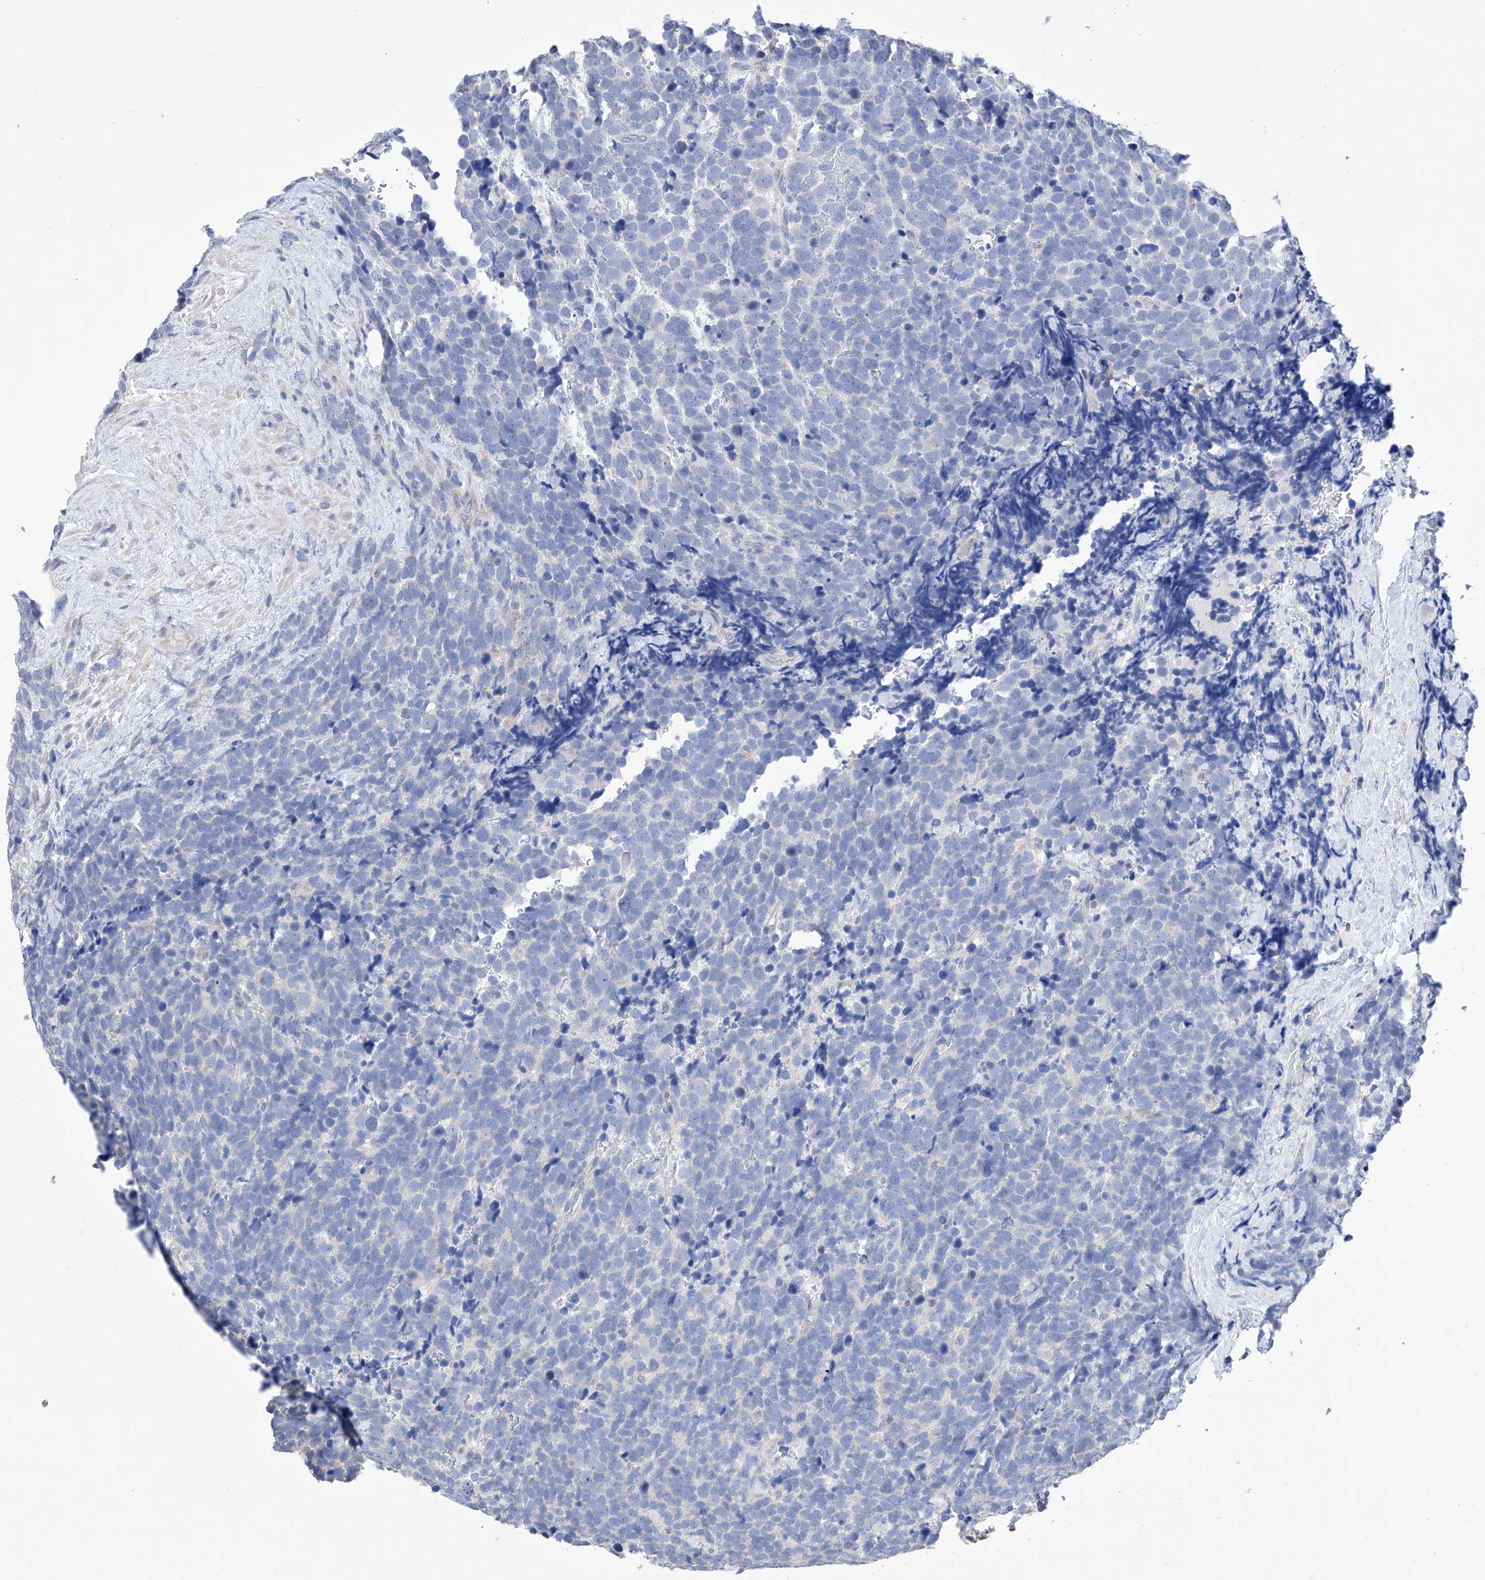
{"staining": {"intensity": "negative", "quantity": "none", "location": "none"}, "tissue": "urothelial cancer", "cell_type": "Tumor cells", "image_type": "cancer", "snomed": [{"axis": "morphology", "description": "Urothelial carcinoma, High grade"}, {"axis": "topography", "description": "Urinary bladder"}], "caption": "A high-resolution micrograph shows immunohistochemistry staining of high-grade urothelial carcinoma, which shows no significant staining in tumor cells.", "gene": "AFG1L", "patient": {"sex": "female", "age": 82}}